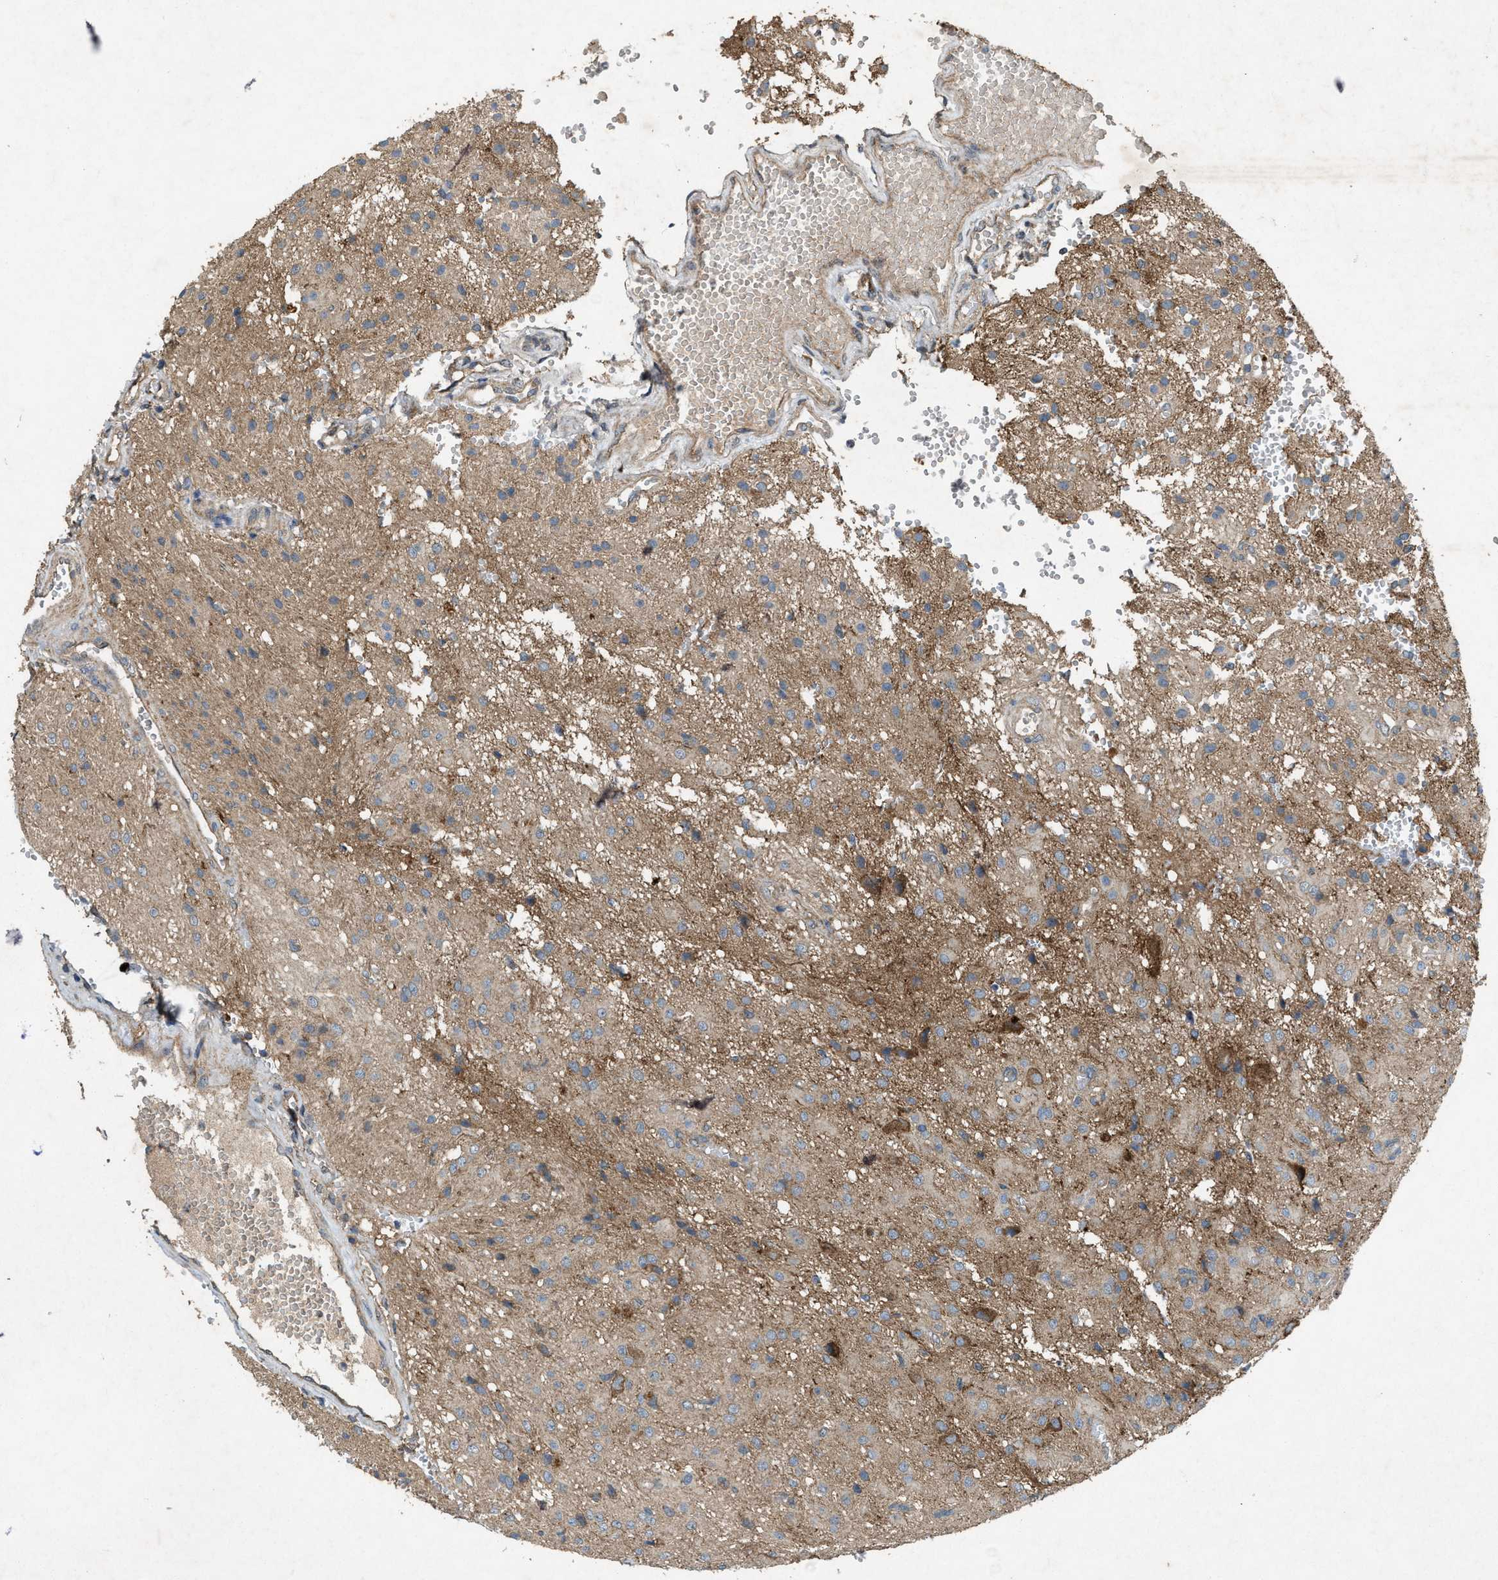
{"staining": {"intensity": "weak", "quantity": "<25%", "location": "cytoplasmic/membranous"}, "tissue": "glioma", "cell_type": "Tumor cells", "image_type": "cancer", "snomed": [{"axis": "morphology", "description": "Glioma, malignant, High grade"}, {"axis": "topography", "description": "Brain"}], "caption": "DAB immunohistochemical staining of malignant glioma (high-grade) shows no significant positivity in tumor cells.", "gene": "PDP2", "patient": {"sex": "female", "age": 59}}